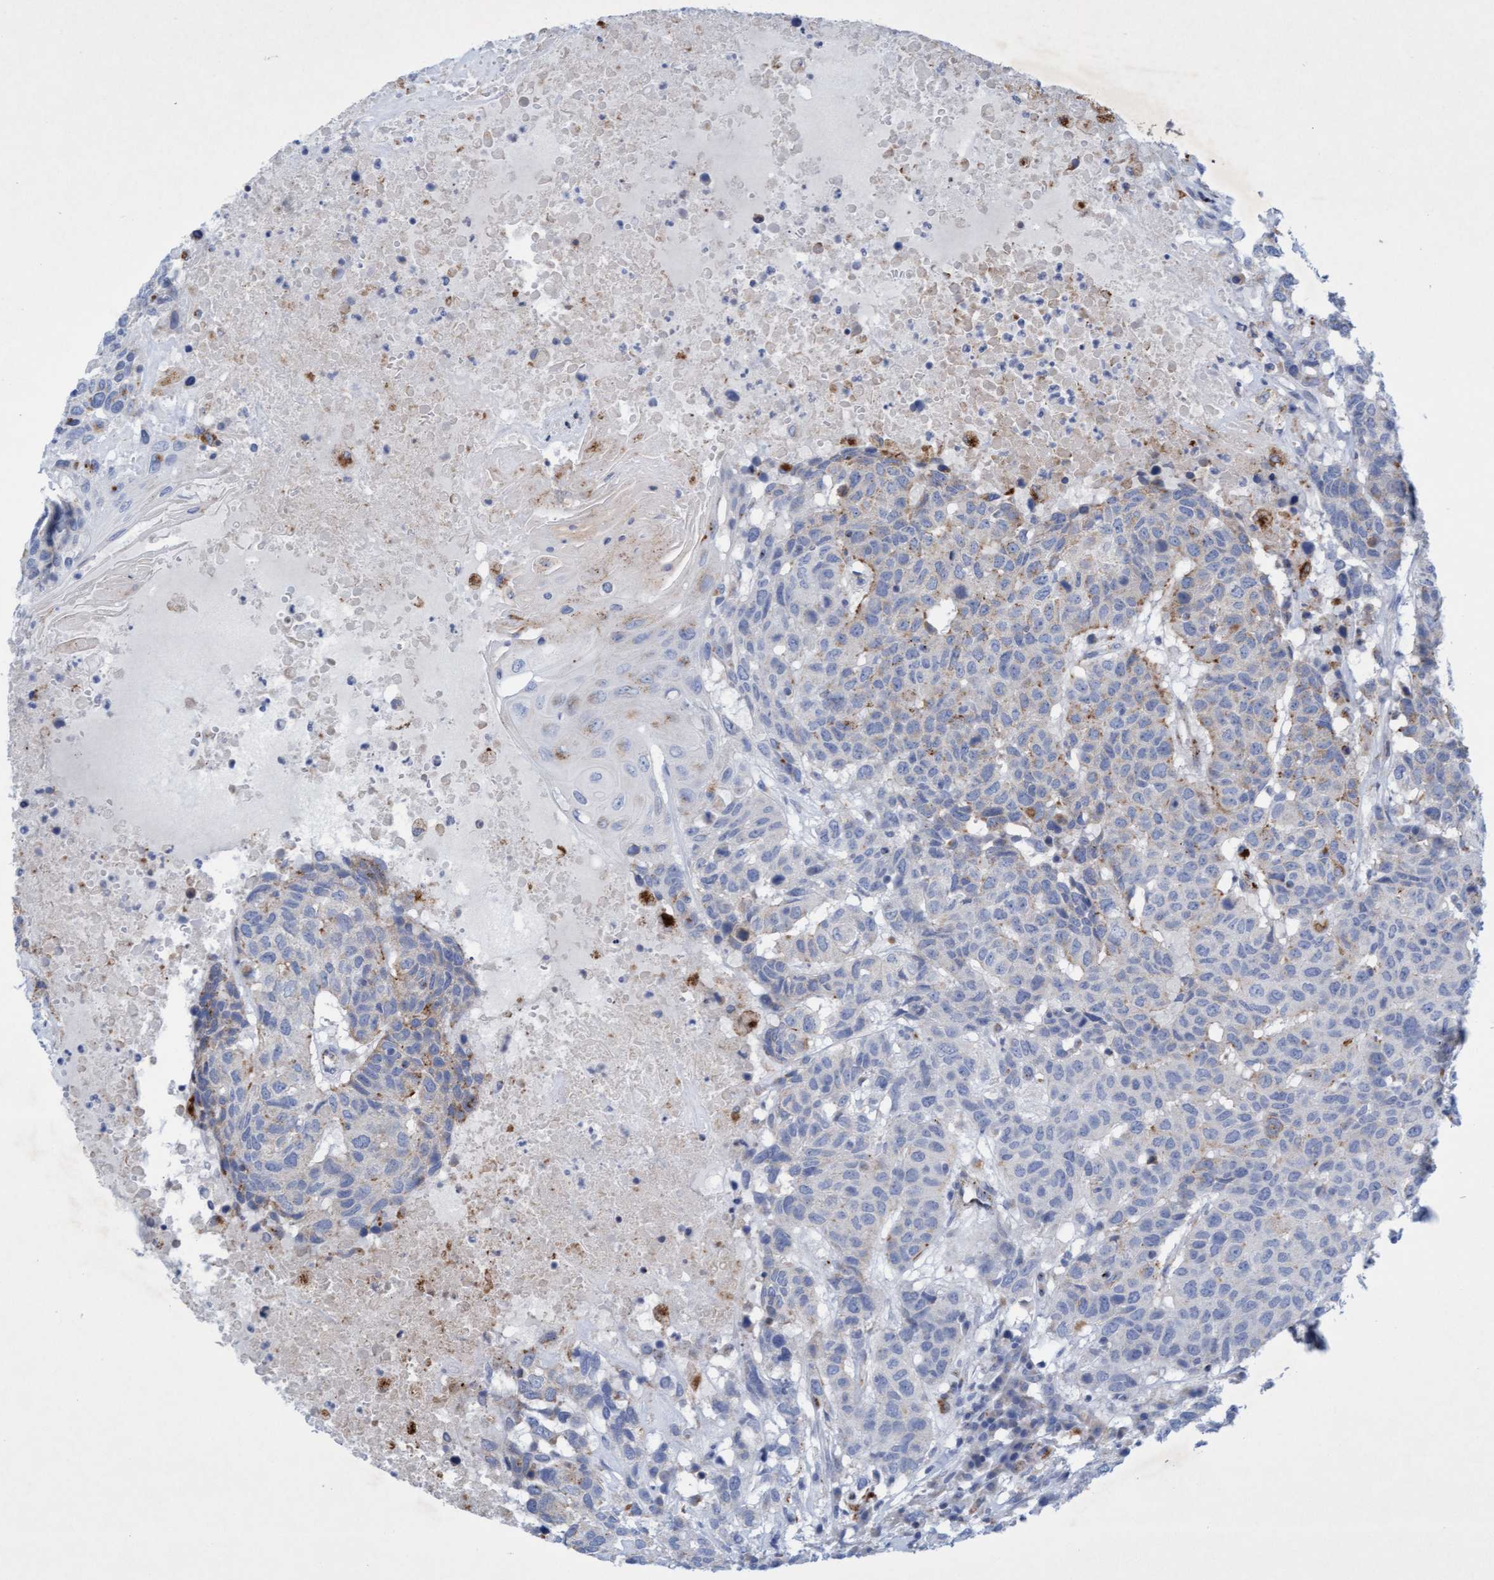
{"staining": {"intensity": "weak", "quantity": "<25%", "location": "cytoplasmic/membranous"}, "tissue": "head and neck cancer", "cell_type": "Tumor cells", "image_type": "cancer", "snomed": [{"axis": "morphology", "description": "Squamous cell carcinoma, NOS"}, {"axis": "topography", "description": "Head-Neck"}], "caption": "IHC photomicrograph of neoplastic tissue: head and neck cancer stained with DAB demonstrates no significant protein expression in tumor cells. (DAB immunohistochemistry with hematoxylin counter stain).", "gene": "SGSH", "patient": {"sex": "male", "age": 66}}